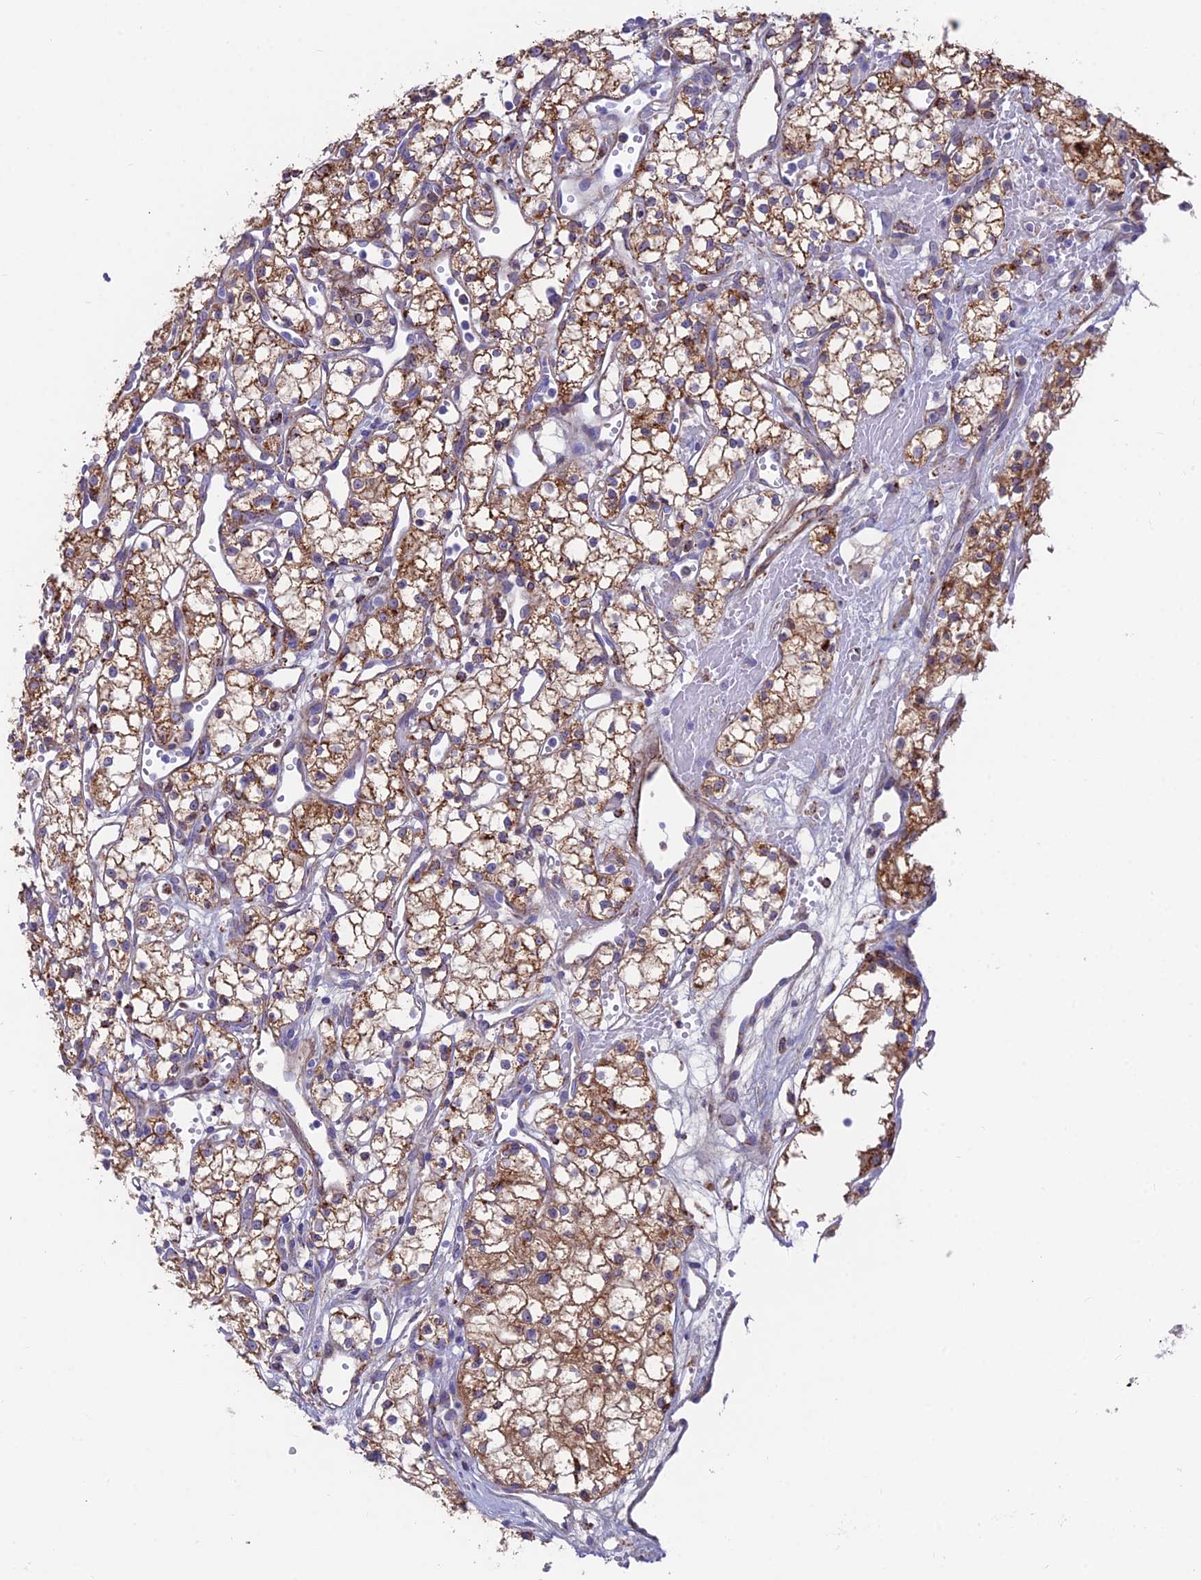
{"staining": {"intensity": "moderate", "quantity": ">75%", "location": "cytoplasmic/membranous"}, "tissue": "renal cancer", "cell_type": "Tumor cells", "image_type": "cancer", "snomed": [{"axis": "morphology", "description": "Adenocarcinoma, NOS"}, {"axis": "topography", "description": "Kidney"}], "caption": "Immunohistochemical staining of renal cancer shows medium levels of moderate cytoplasmic/membranous protein positivity in approximately >75% of tumor cells.", "gene": "TIGD6", "patient": {"sex": "male", "age": 59}}